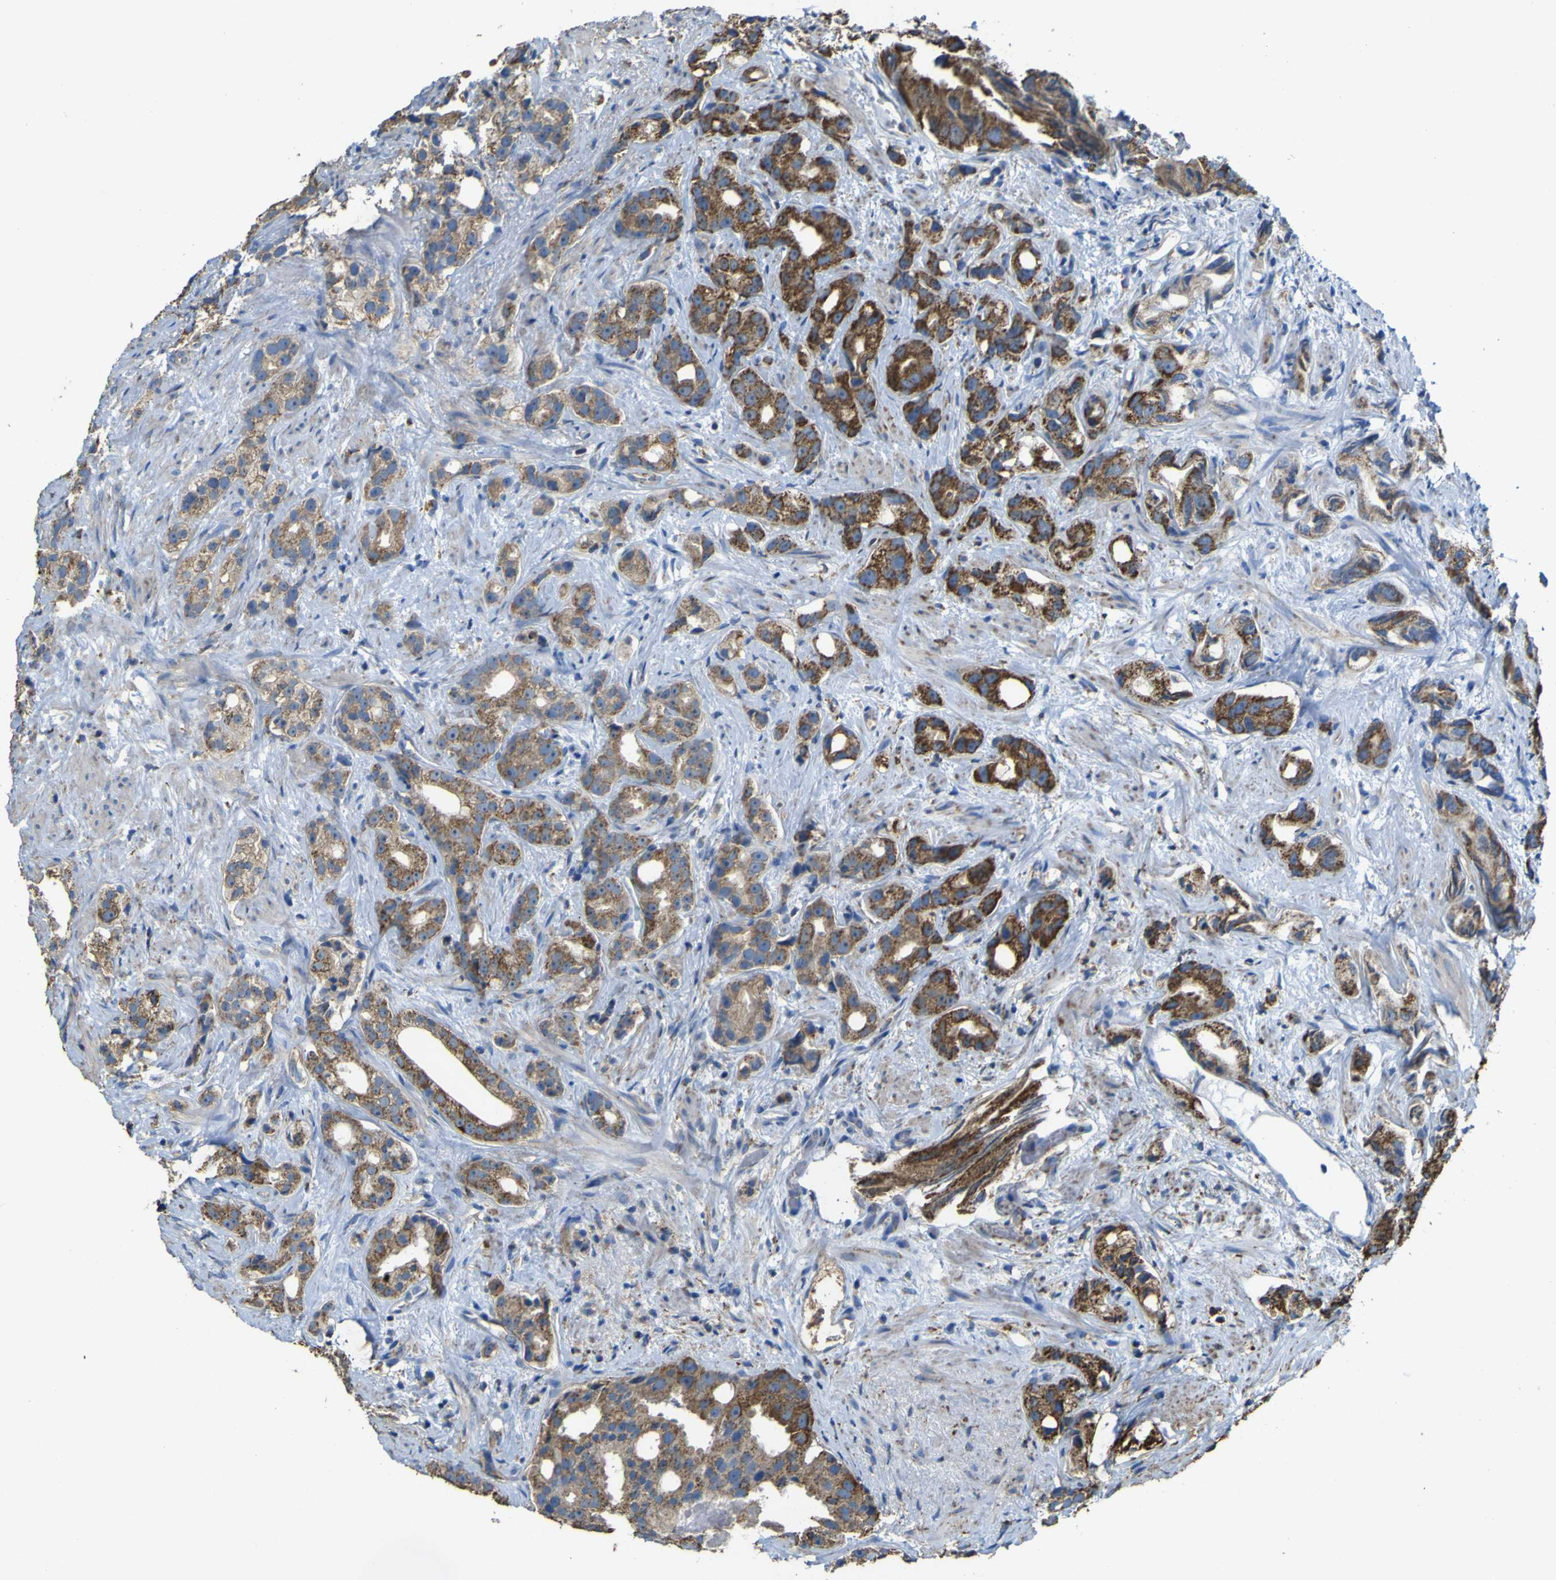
{"staining": {"intensity": "strong", "quantity": ">75%", "location": "cytoplasmic/membranous"}, "tissue": "prostate cancer", "cell_type": "Tumor cells", "image_type": "cancer", "snomed": [{"axis": "morphology", "description": "Adenocarcinoma, Low grade"}, {"axis": "topography", "description": "Prostate"}], "caption": "The immunohistochemical stain labels strong cytoplasmic/membranous staining in tumor cells of prostate cancer (low-grade adenocarcinoma) tissue.", "gene": "ACSL3", "patient": {"sex": "male", "age": 89}}